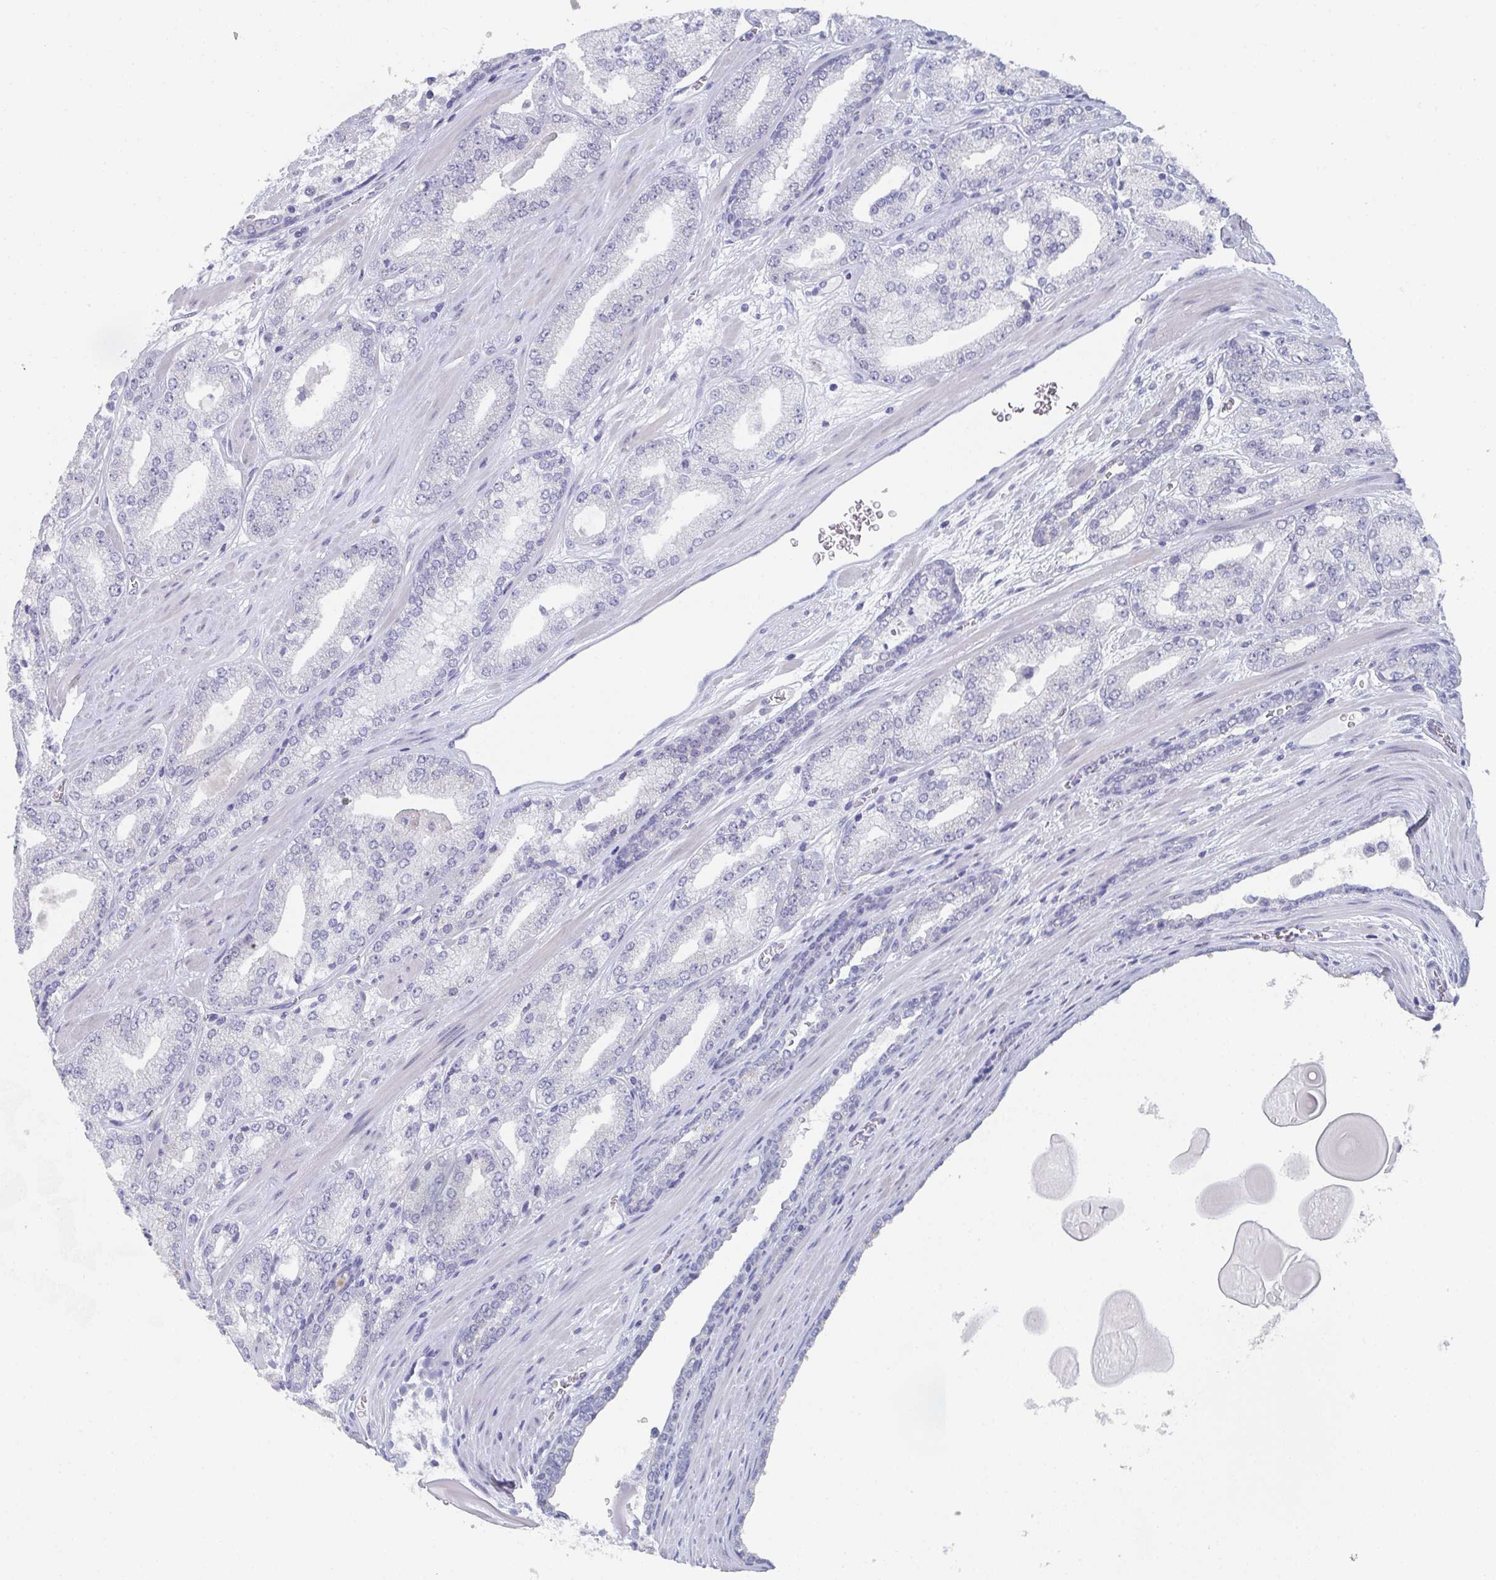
{"staining": {"intensity": "negative", "quantity": "none", "location": "none"}, "tissue": "prostate cancer", "cell_type": "Tumor cells", "image_type": "cancer", "snomed": [{"axis": "morphology", "description": "Adenocarcinoma, High grade"}, {"axis": "topography", "description": "Prostate"}], "caption": "Immunohistochemistry micrograph of neoplastic tissue: prostate cancer stained with DAB demonstrates no significant protein positivity in tumor cells. (DAB immunohistochemistry, high magnification).", "gene": "DYDC2", "patient": {"sex": "male", "age": 64}}